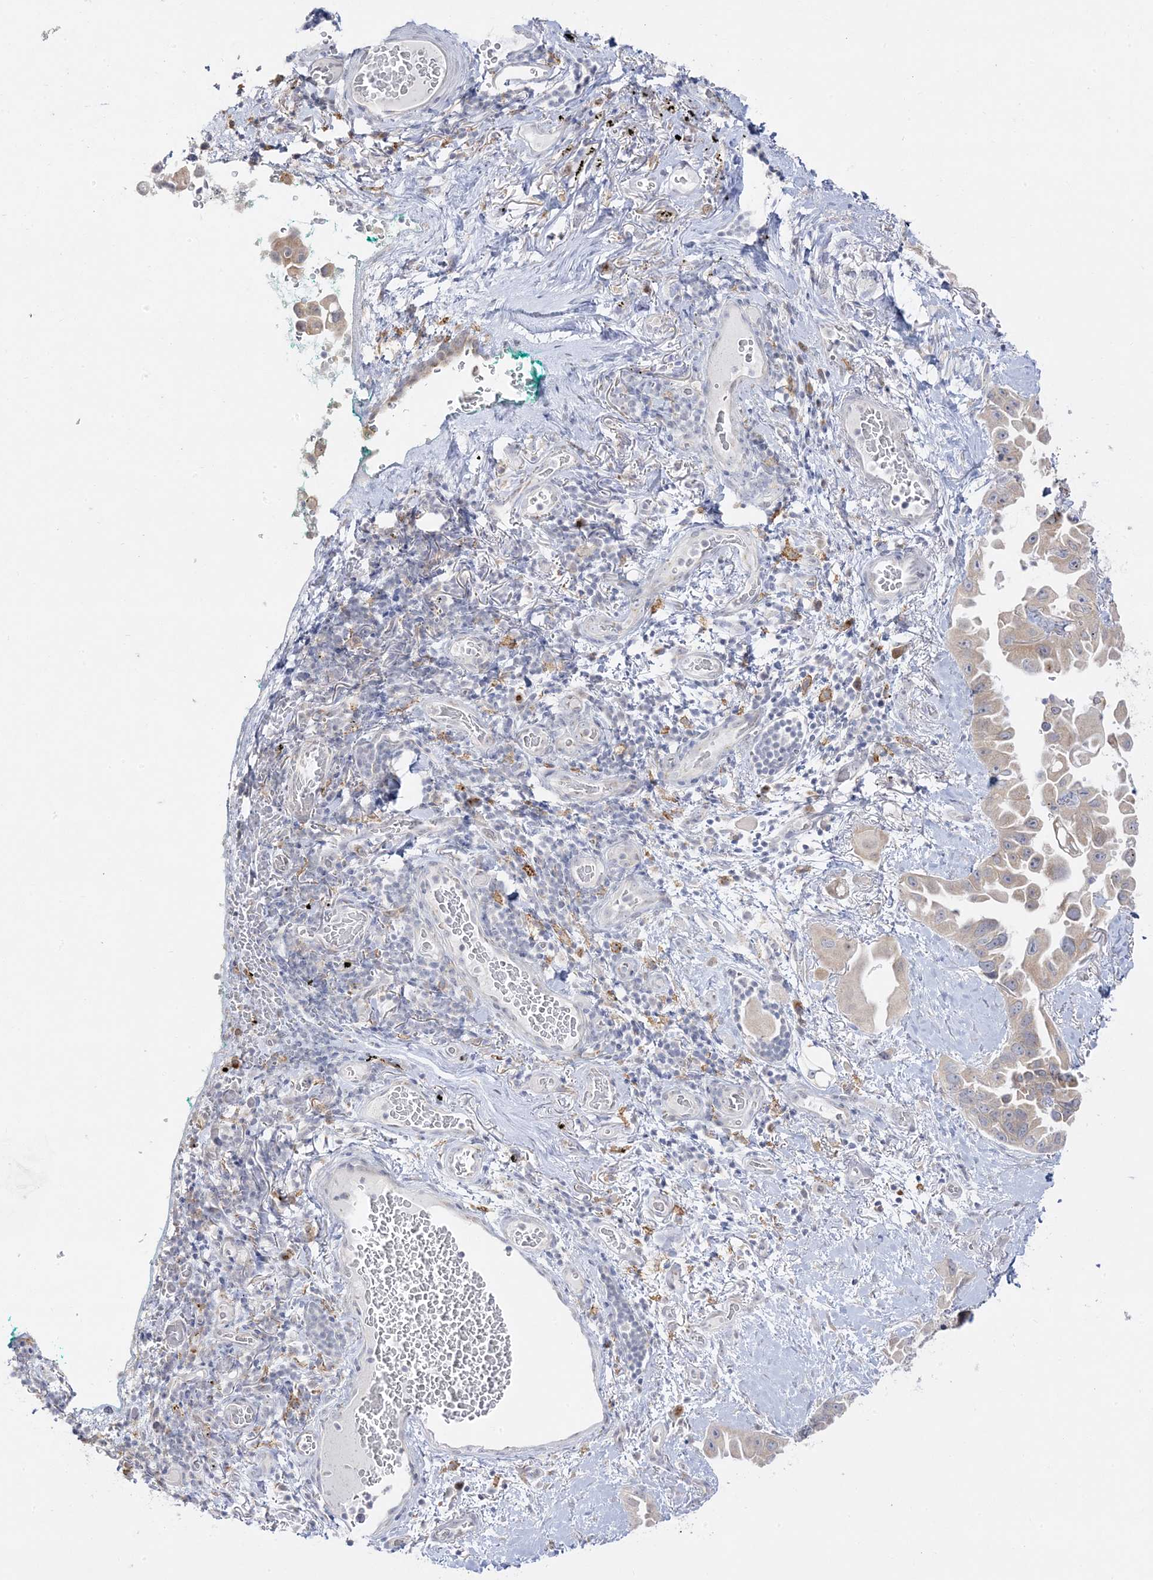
{"staining": {"intensity": "weak", "quantity": "<25%", "location": "cytoplasmic/membranous"}, "tissue": "lung cancer", "cell_type": "Tumor cells", "image_type": "cancer", "snomed": [{"axis": "morphology", "description": "Adenocarcinoma, NOS"}, {"axis": "topography", "description": "Lung"}], "caption": "Immunohistochemistry (IHC) of human lung cancer (adenocarcinoma) demonstrates no staining in tumor cells.", "gene": "C2CD2", "patient": {"sex": "female", "age": 67}}